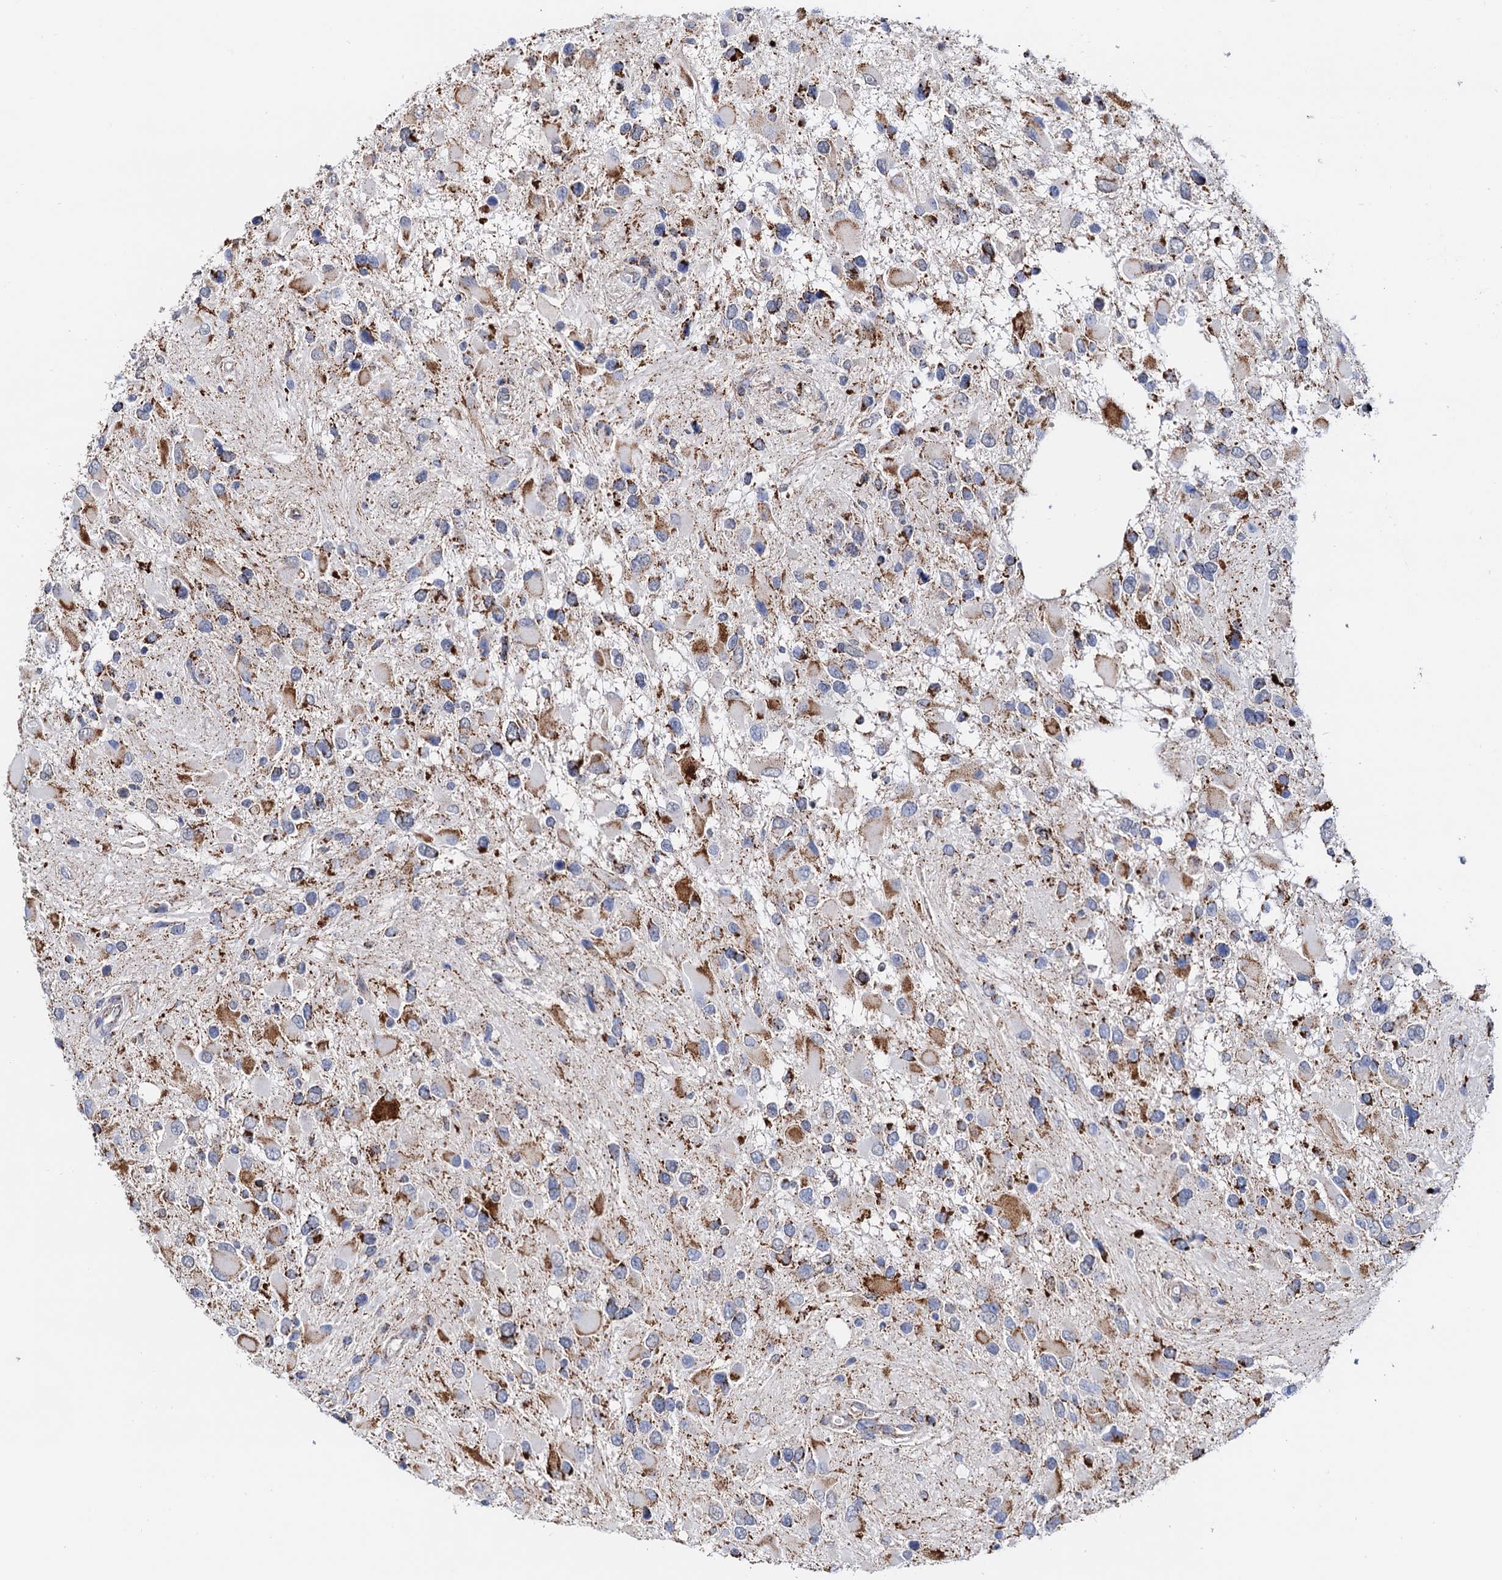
{"staining": {"intensity": "moderate", "quantity": "25%-75%", "location": "cytoplasmic/membranous"}, "tissue": "glioma", "cell_type": "Tumor cells", "image_type": "cancer", "snomed": [{"axis": "morphology", "description": "Glioma, malignant, High grade"}, {"axis": "topography", "description": "Brain"}], "caption": "Glioma stained with DAB (3,3'-diaminobenzidine) IHC demonstrates medium levels of moderate cytoplasmic/membranous positivity in about 25%-75% of tumor cells.", "gene": "C2CD3", "patient": {"sex": "male", "age": 53}}